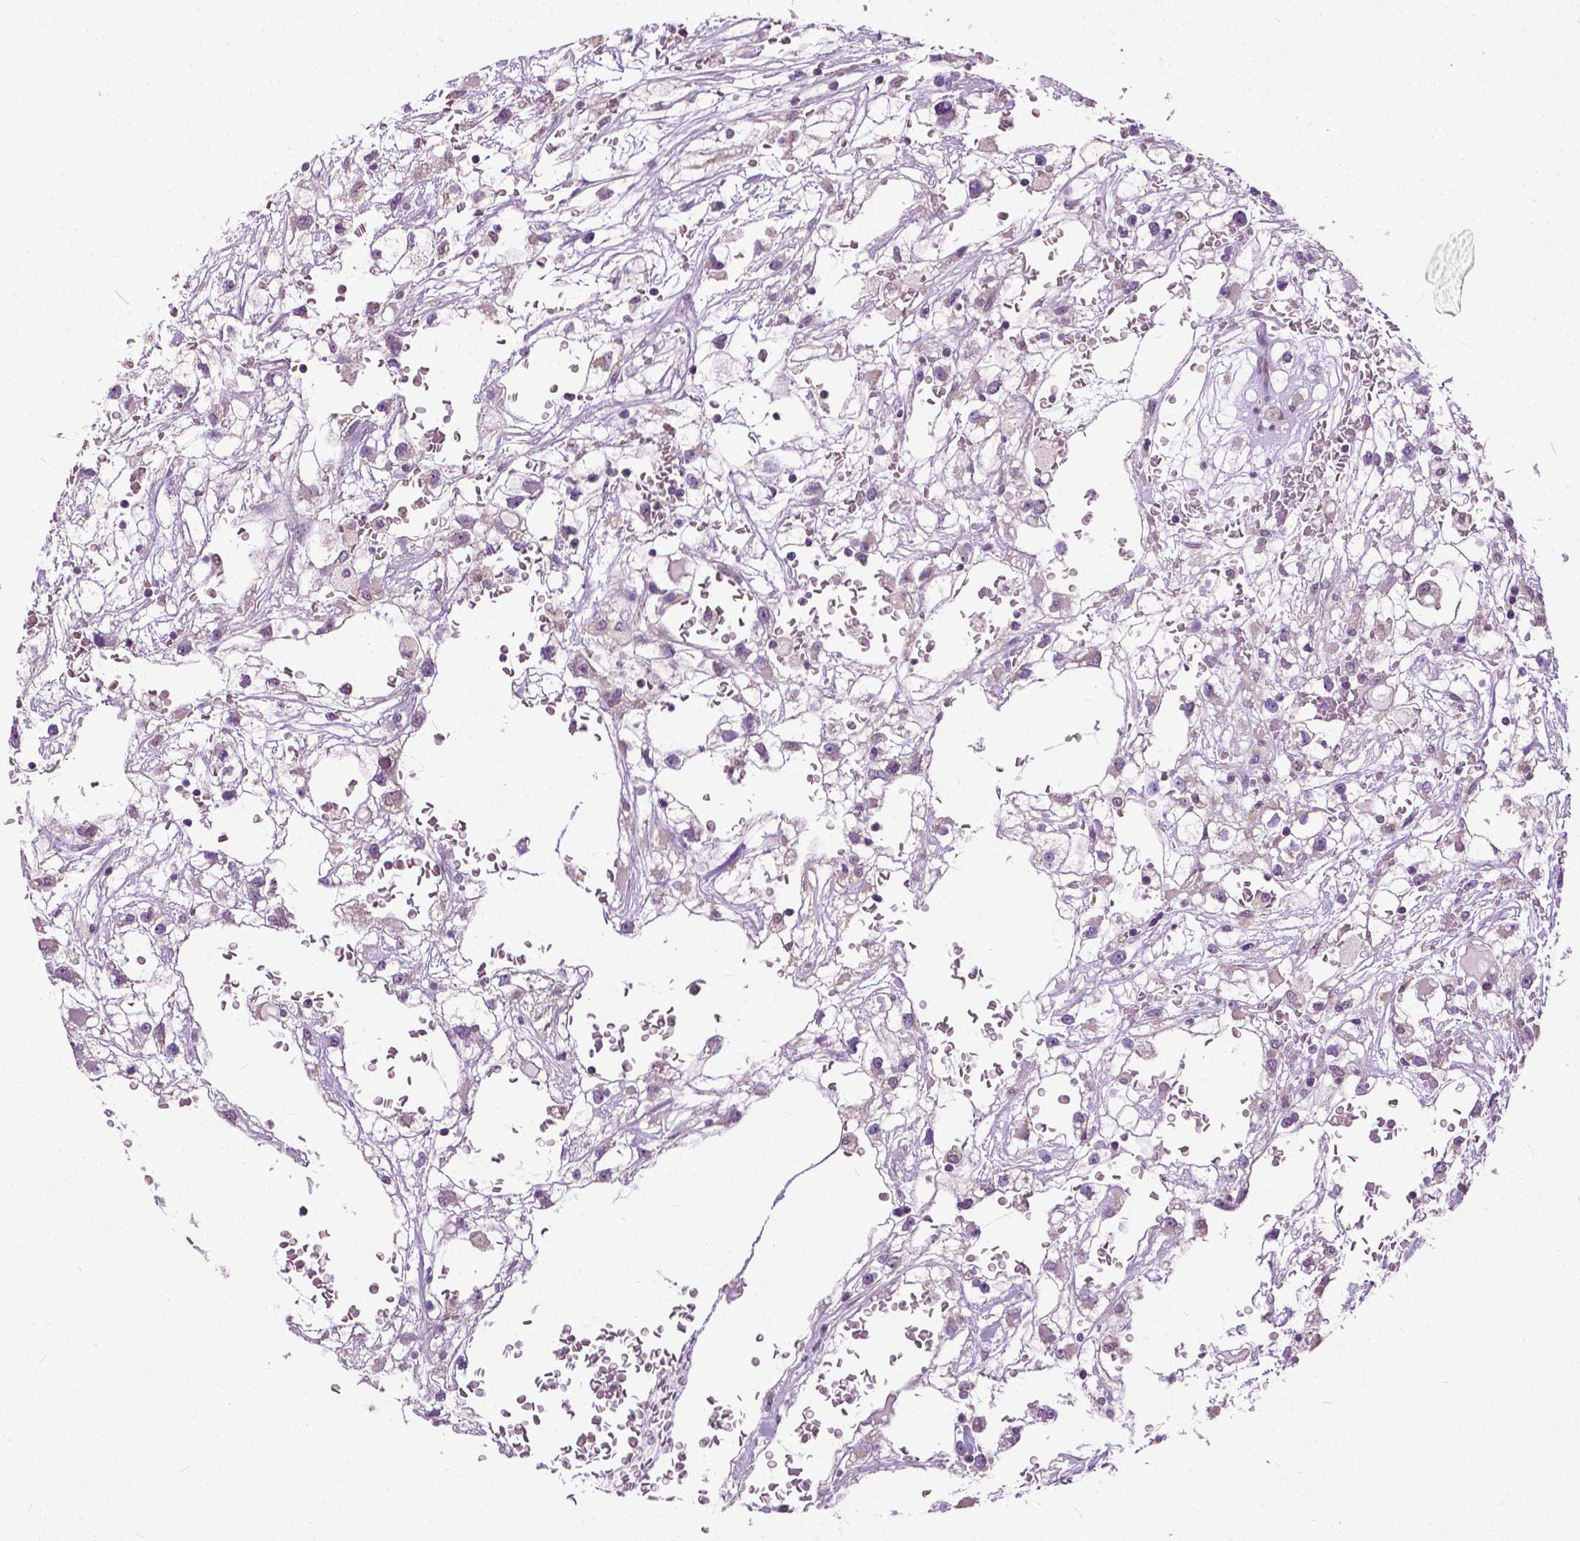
{"staining": {"intensity": "negative", "quantity": "none", "location": "none"}, "tissue": "renal cancer", "cell_type": "Tumor cells", "image_type": "cancer", "snomed": [{"axis": "morphology", "description": "Adenocarcinoma, NOS"}, {"axis": "topography", "description": "Kidney"}], "caption": "Histopathology image shows no protein expression in tumor cells of adenocarcinoma (renal) tissue.", "gene": "TTC9B", "patient": {"sex": "male", "age": 59}}